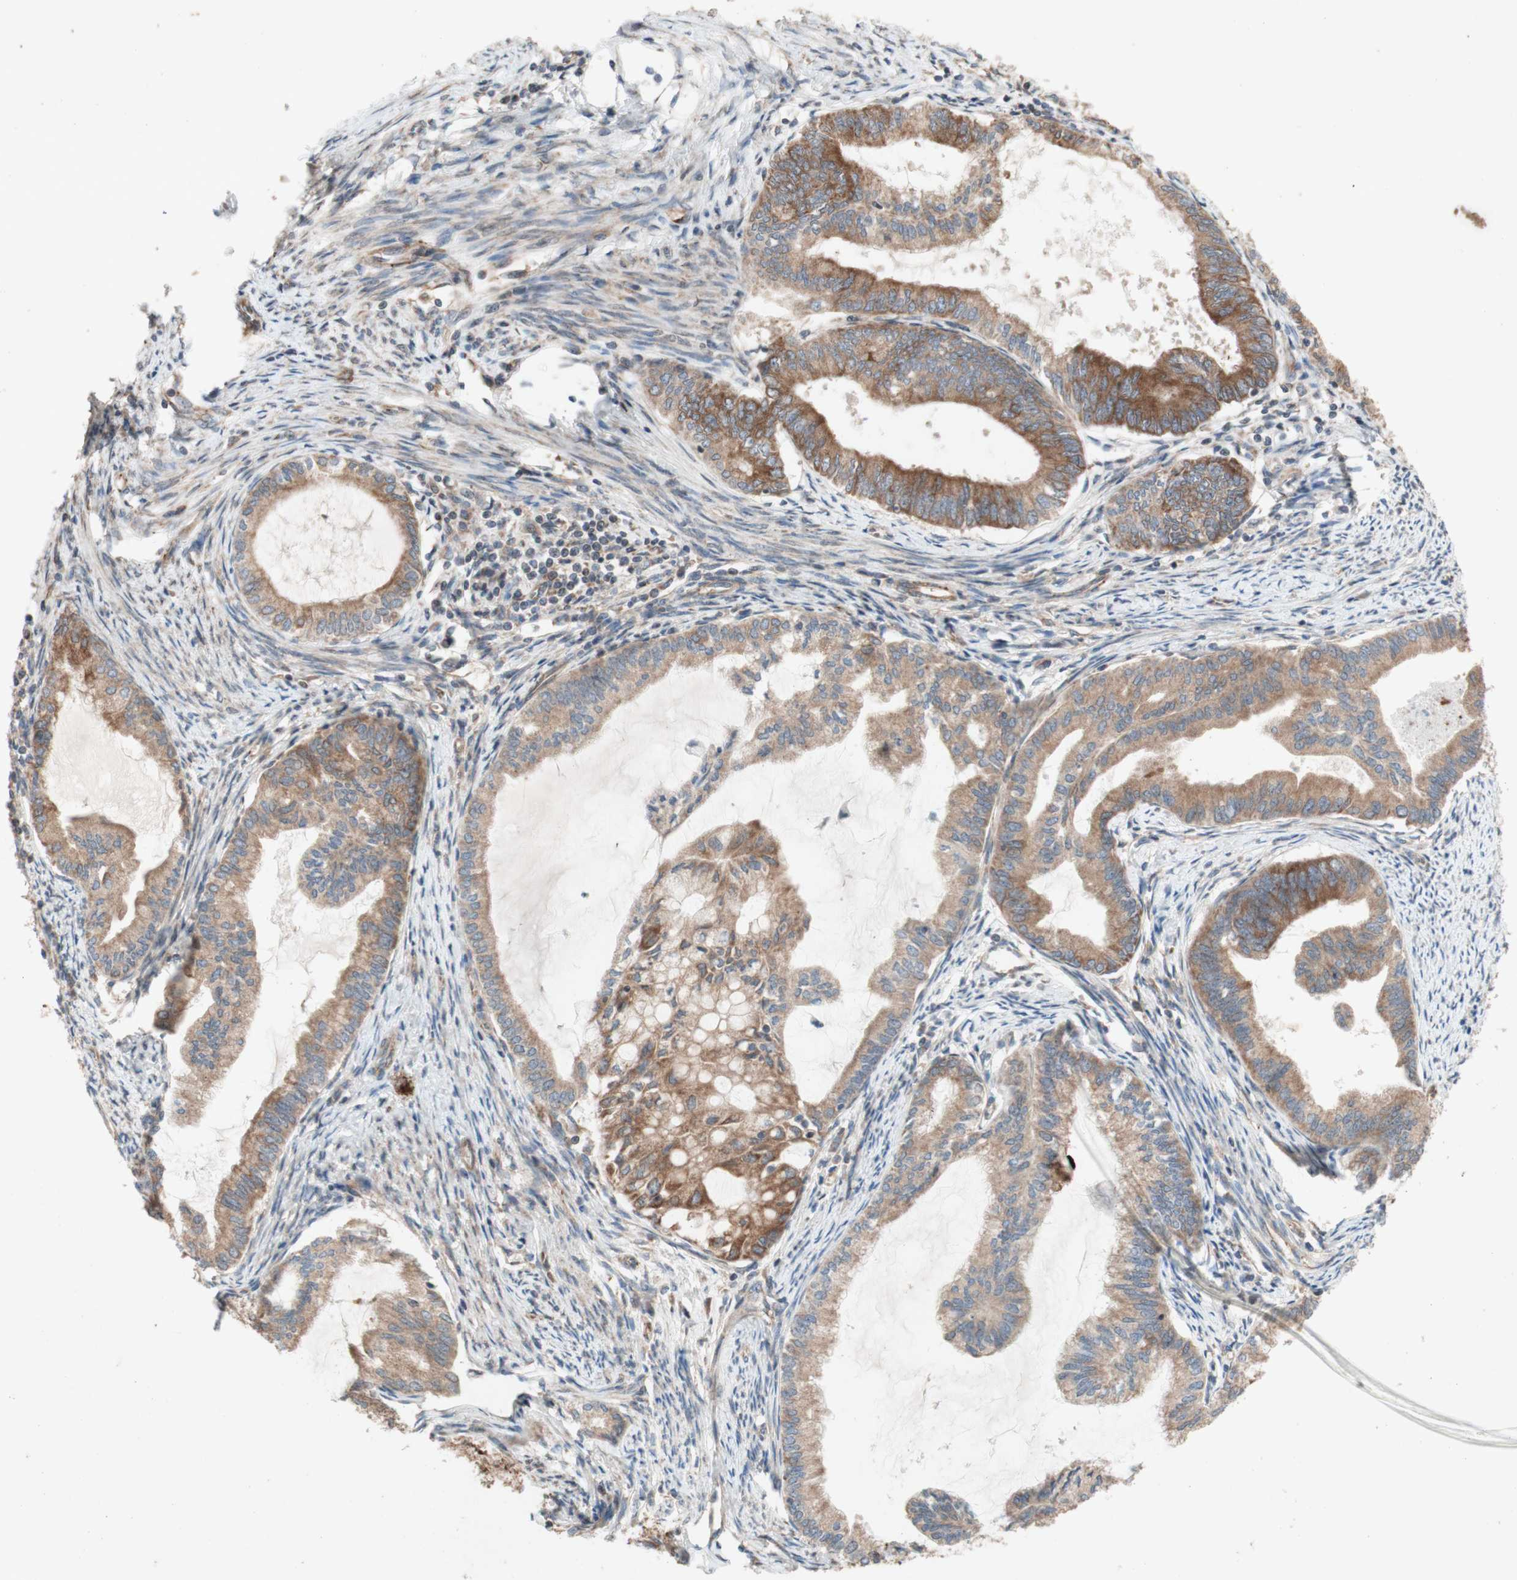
{"staining": {"intensity": "moderate", "quantity": ">75%", "location": "cytoplasmic/membranous"}, "tissue": "endometrial cancer", "cell_type": "Tumor cells", "image_type": "cancer", "snomed": [{"axis": "morphology", "description": "Adenocarcinoma, NOS"}, {"axis": "topography", "description": "Endometrium"}], "caption": "The photomicrograph reveals immunohistochemical staining of endometrial cancer. There is moderate cytoplasmic/membranous staining is appreciated in about >75% of tumor cells.", "gene": "SOCS2", "patient": {"sex": "female", "age": 86}}